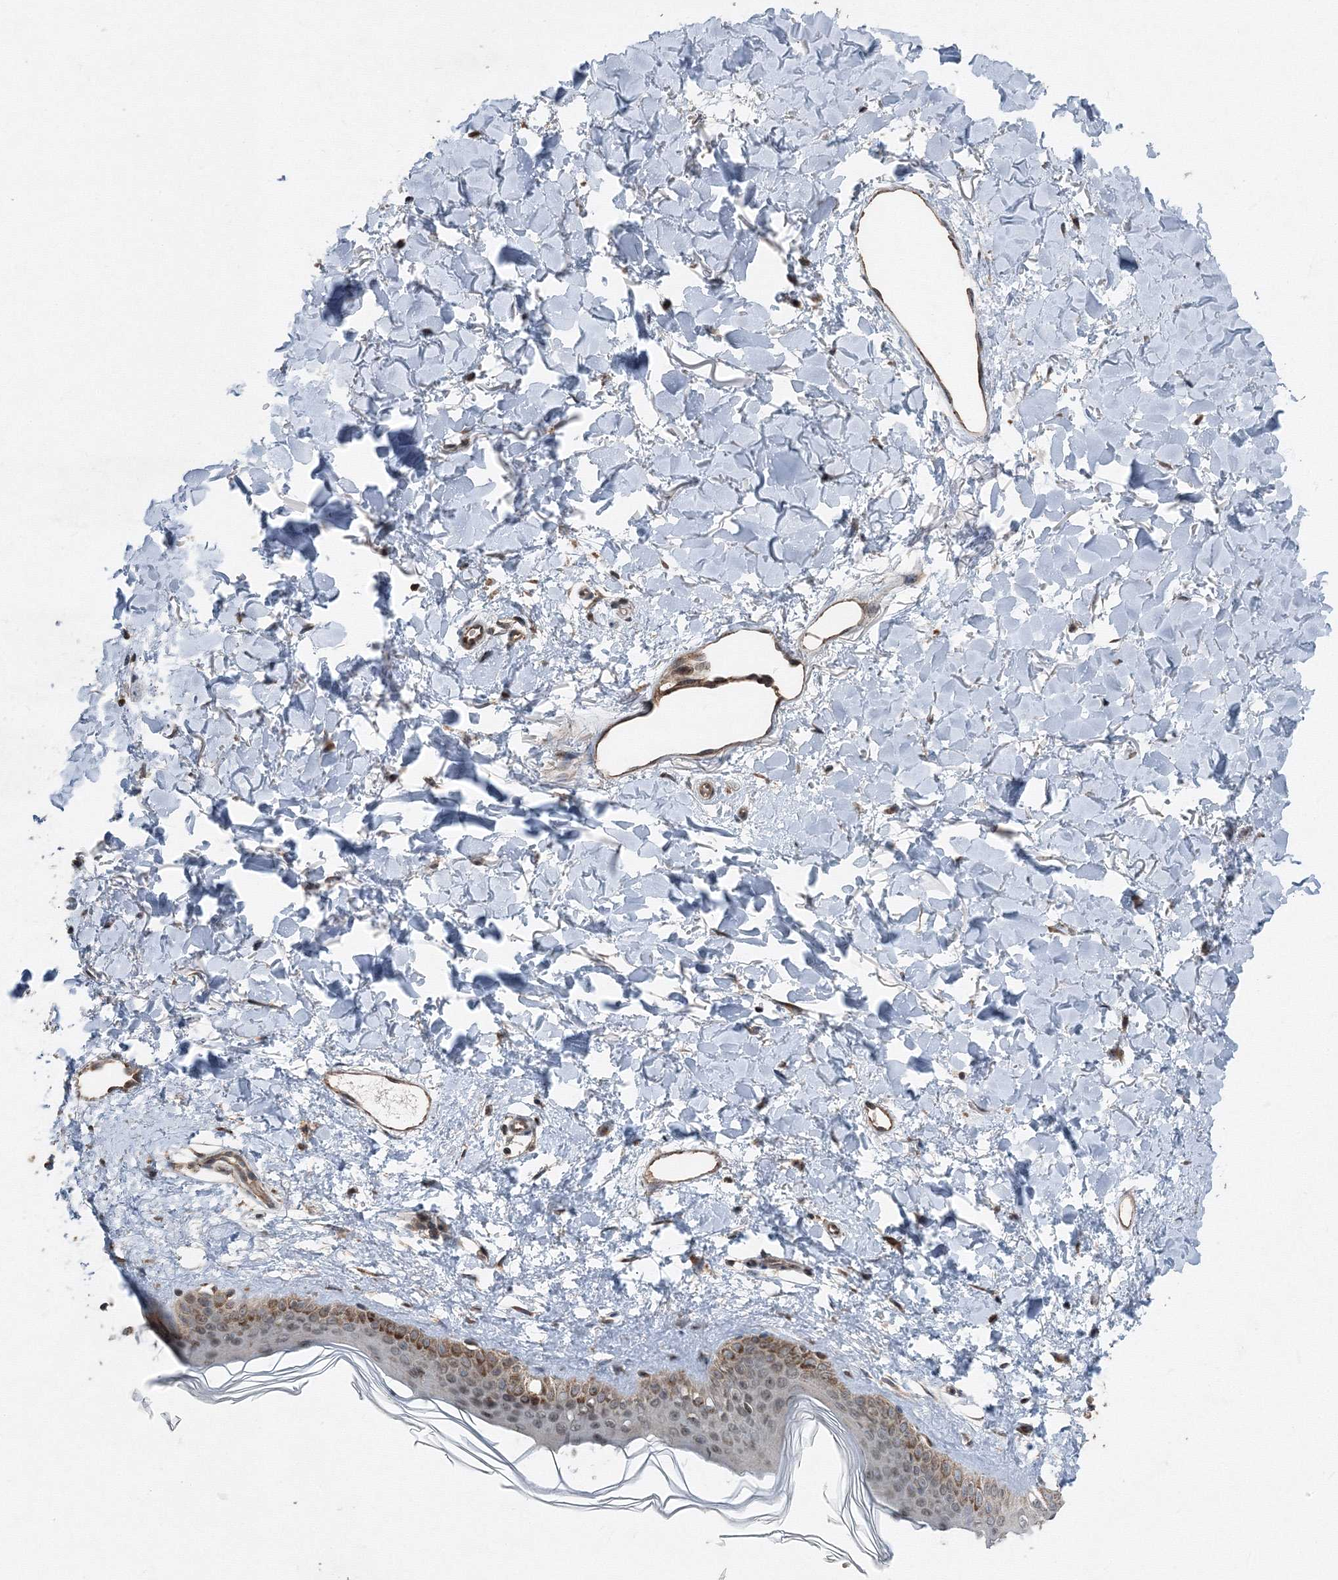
{"staining": {"intensity": "moderate", "quantity": ">75%", "location": "cytoplasmic/membranous,nuclear"}, "tissue": "skin", "cell_type": "Fibroblasts", "image_type": "normal", "snomed": [{"axis": "morphology", "description": "Normal tissue, NOS"}, {"axis": "topography", "description": "Skin"}], "caption": "The image demonstrates immunohistochemical staining of unremarkable skin. There is moderate cytoplasmic/membranous,nuclear staining is appreciated in approximately >75% of fibroblasts.", "gene": "AASDH", "patient": {"sex": "female", "age": 58}}